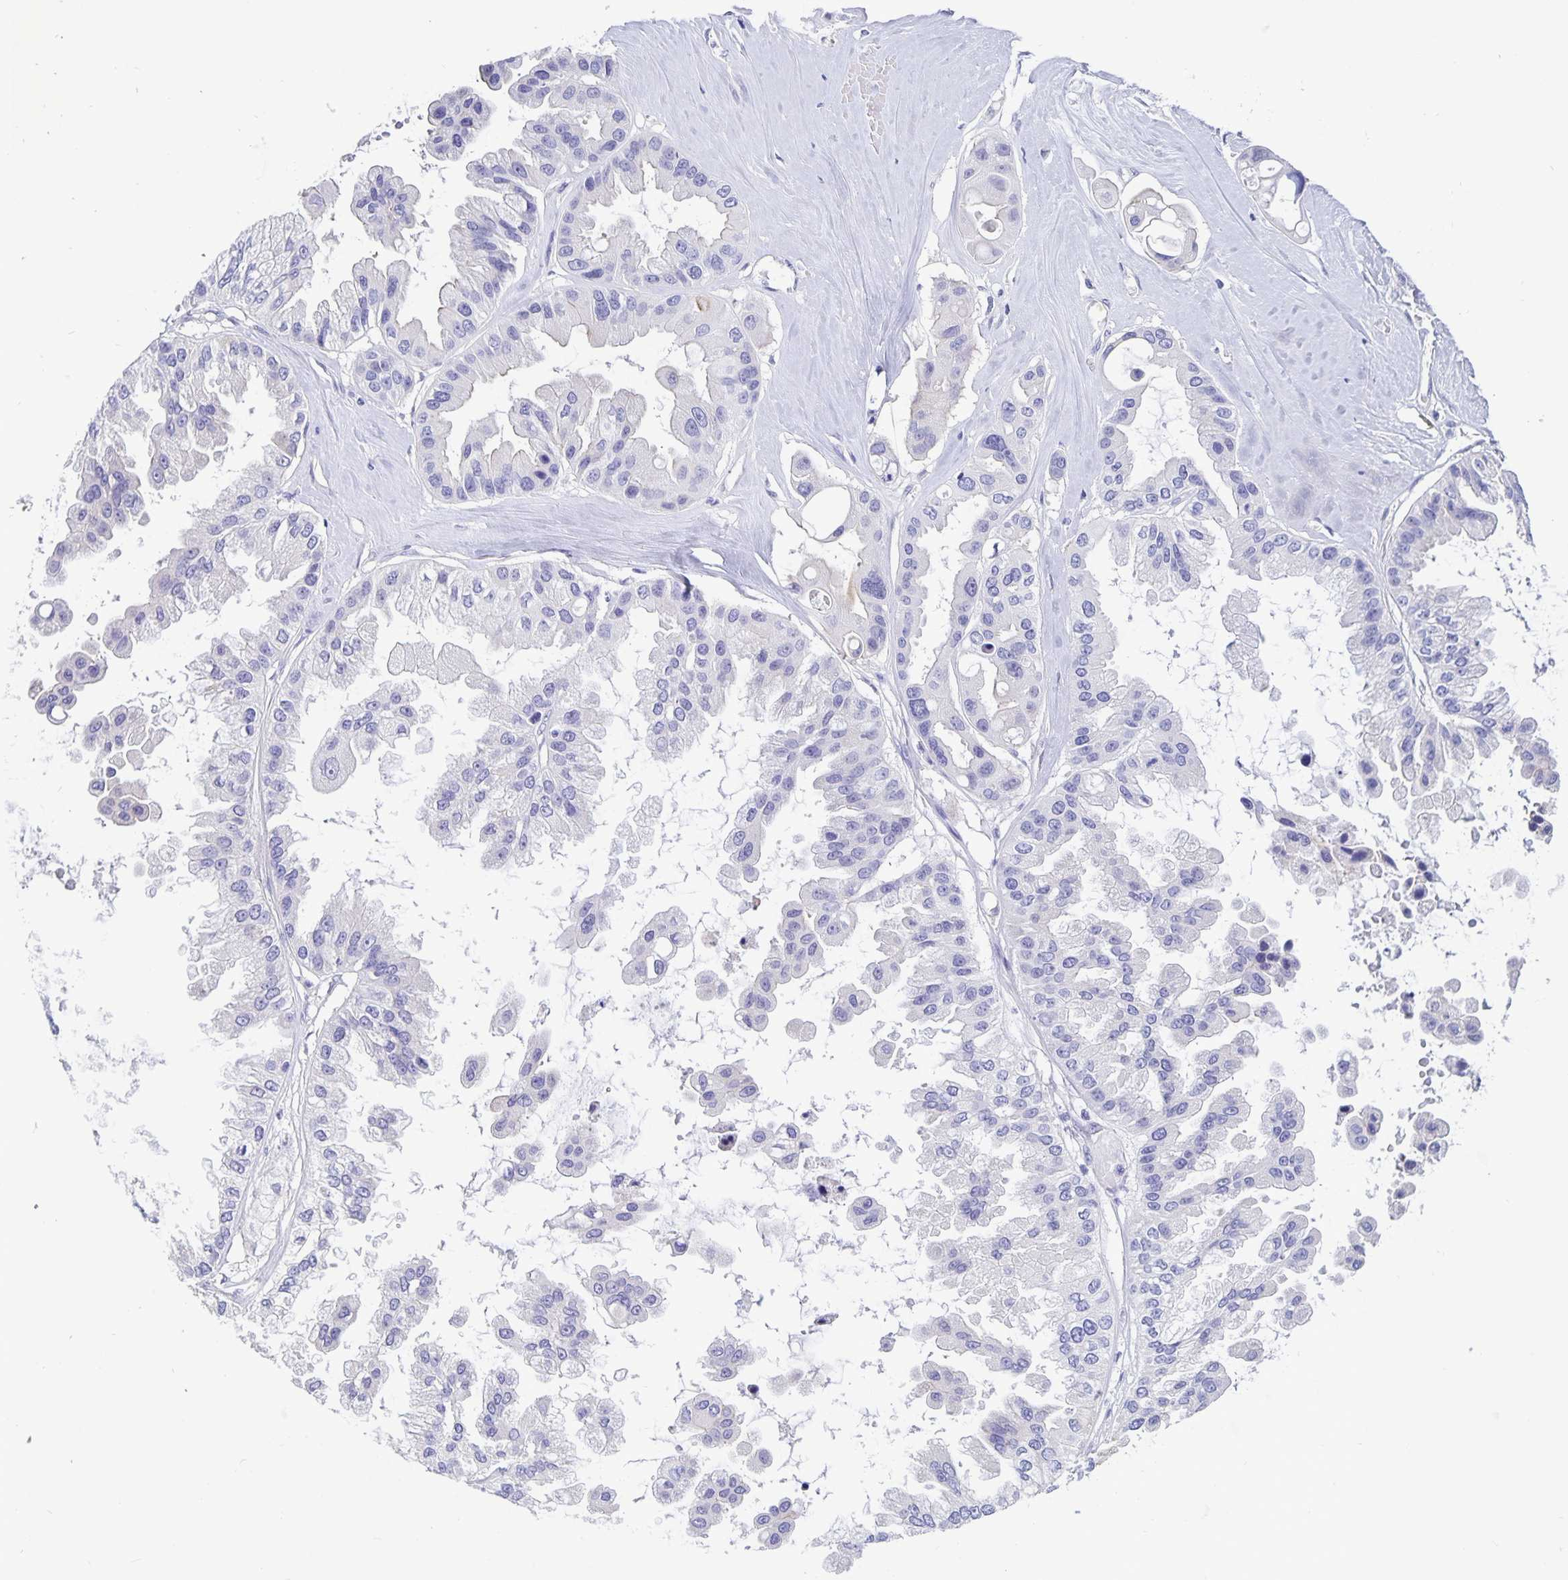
{"staining": {"intensity": "negative", "quantity": "none", "location": "none"}, "tissue": "ovarian cancer", "cell_type": "Tumor cells", "image_type": "cancer", "snomed": [{"axis": "morphology", "description": "Cystadenocarcinoma, serous, NOS"}, {"axis": "topography", "description": "Ovary"}], "caption": "Tumor cells are negative for protein expression in human ovarian serous cystadenocarcinoma.", "gene": "ERMN", "patient": {"sex": "female", "age": 56}}